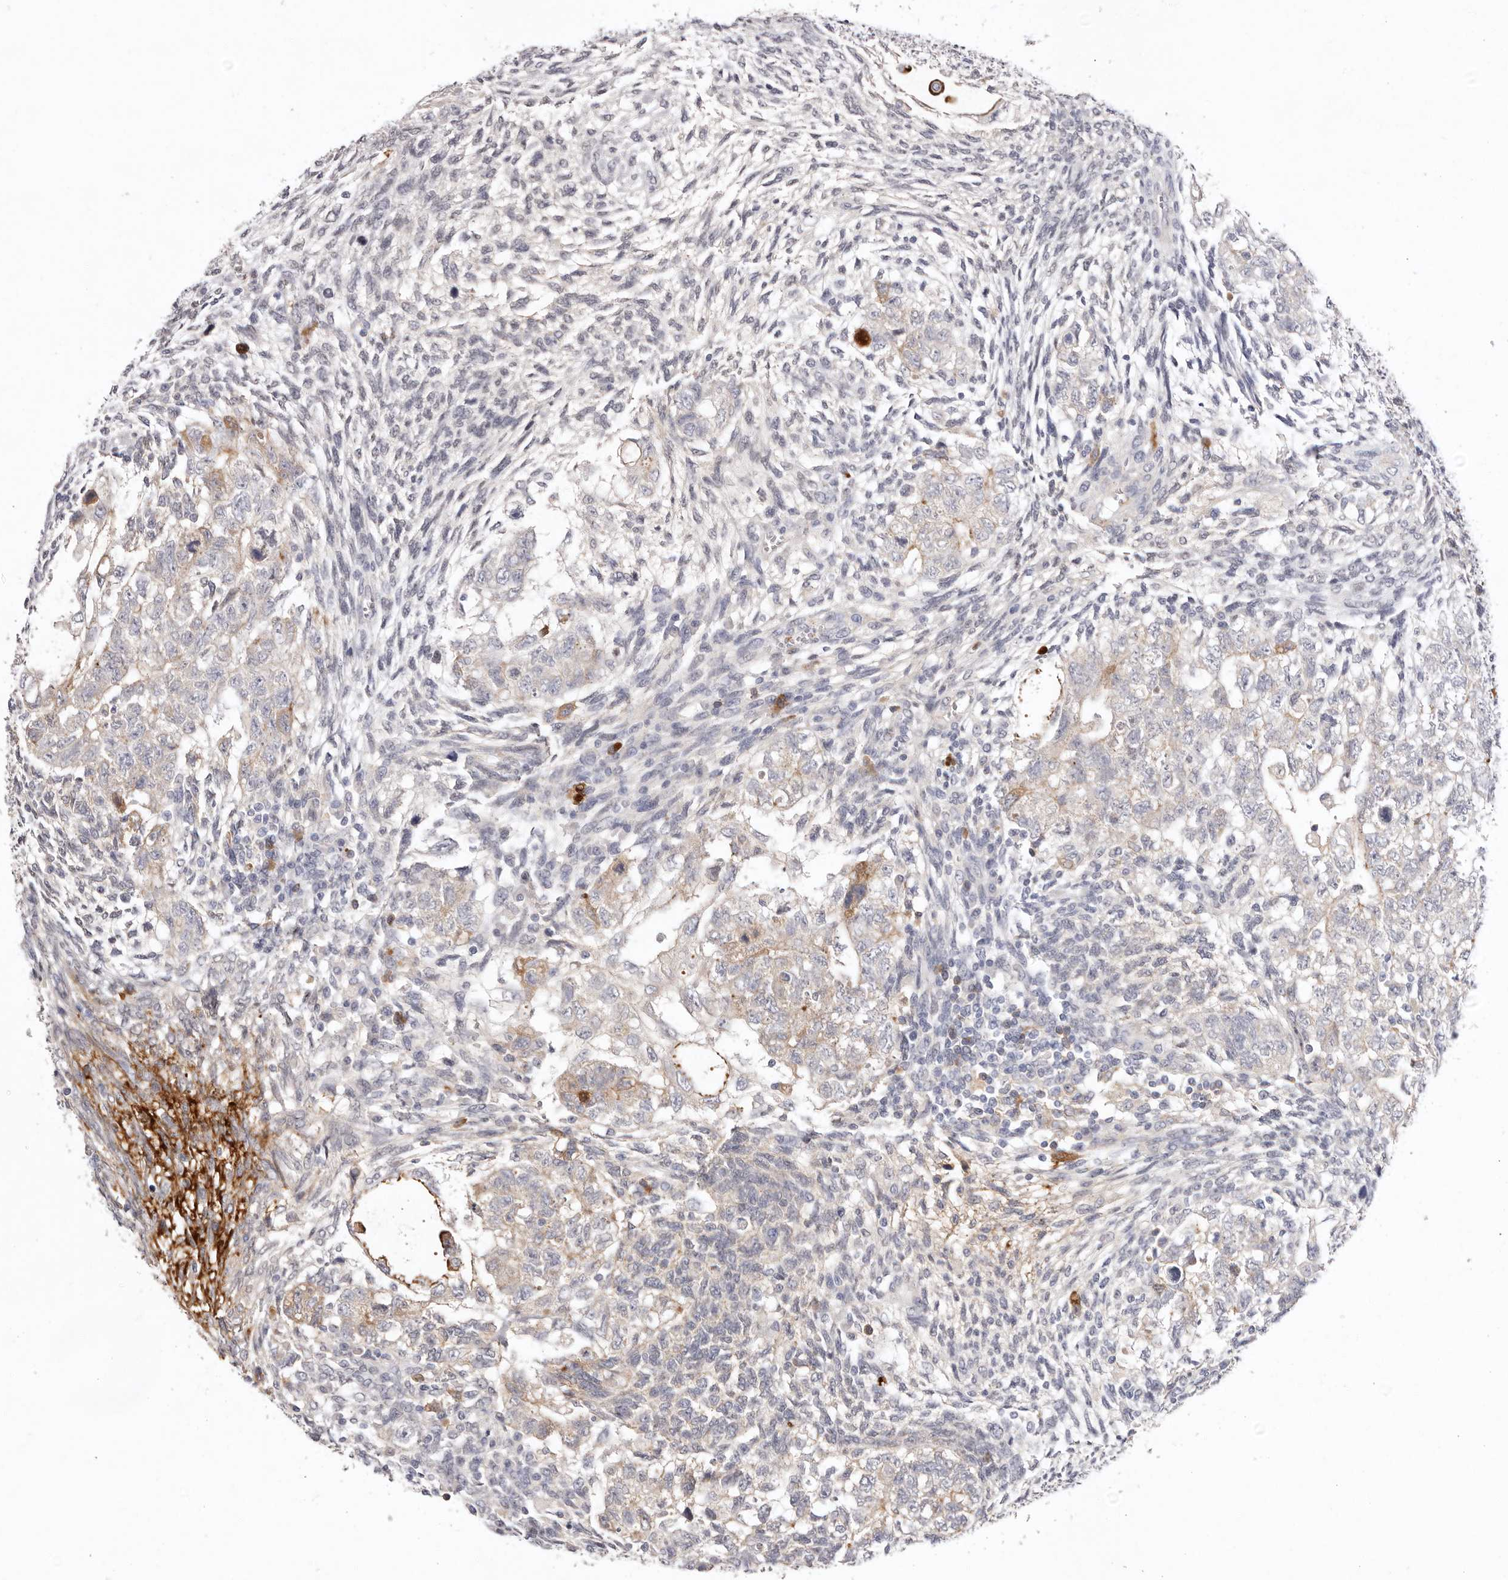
{"staining": {"intensity": "weak", "quantity": "<25%", "location": "cytoplasmic/membranous"}, "tissue": "testis cancer", "cell_type": "Tumor cells", "image_type": "cancer", "snomed": [{"axis": "morphology", "description": "Carcinoma, Embryonal, NOS"}, {"axis": "topography", "description": "Testis"}], "caption": "A histopathology image of human testis cancer is negative for staining in tumor cells. (Immunohistochemistry (ihc), brightfield microscopy, high magnification).", "gene": "LMLN", "patient": {"sex": "male", "age": 37}}